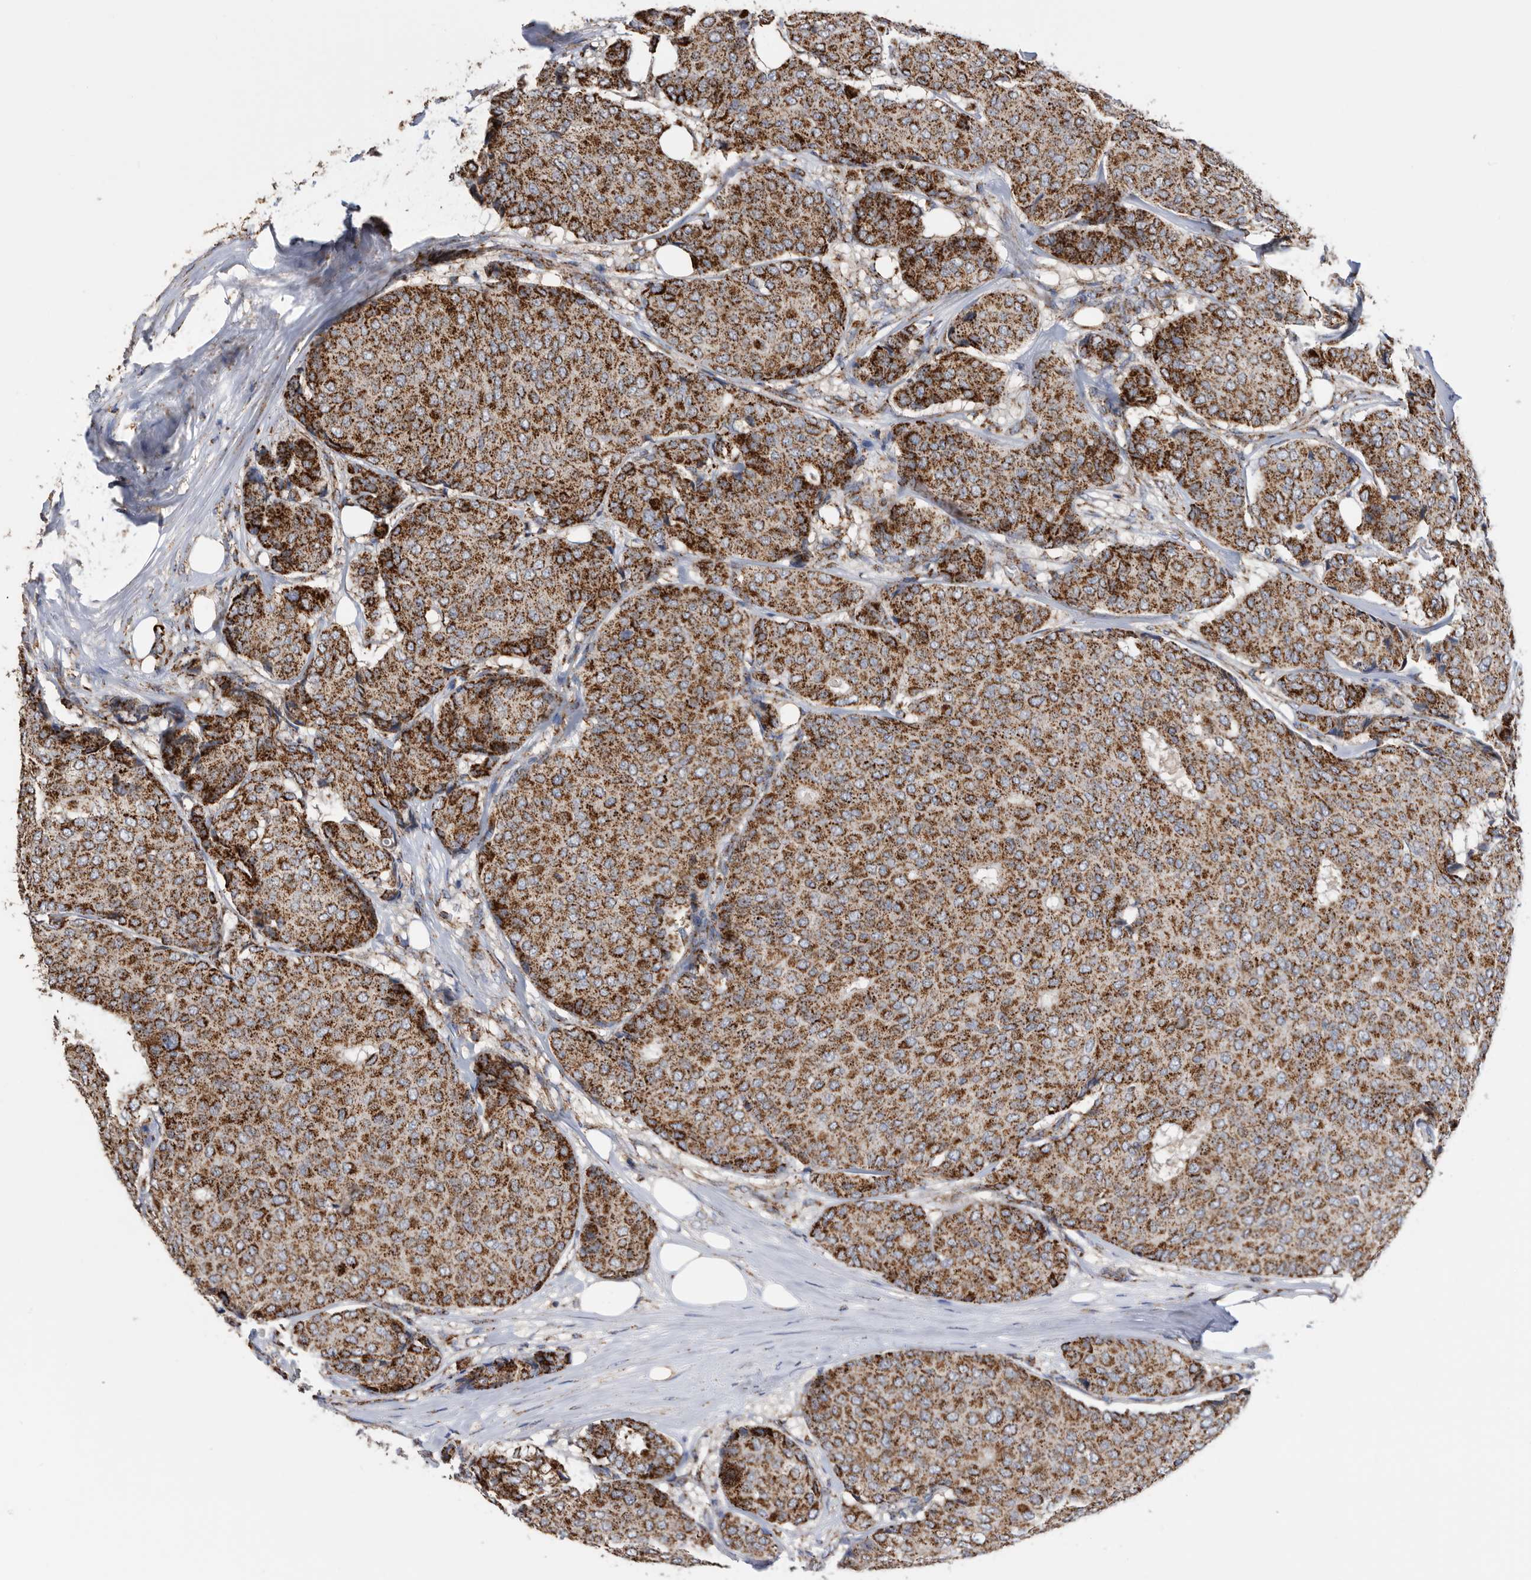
{"staining": {"intensity": "strong", "quantity": ">75%", "location": "cytoplasmic/membranous"}, "tissue": "breast cancer", "cell_type": "Tumor cells", "image_type": "cancer", "snomed": [{"axis": "morphology", "description": "Duct carcinoma"}, {"axis": "topography", "description": "Breast"}], "caption": "High-power microscopy captured an immunohistochemistry (IHC) histopathology image of breast invasive ductal carcinoma, revealing strong cytoplasmic/membranous positivity in approximately >75% of tumor cells.", "gene": "WFDC1", "patient": {"sex": "female", "age": 75}}